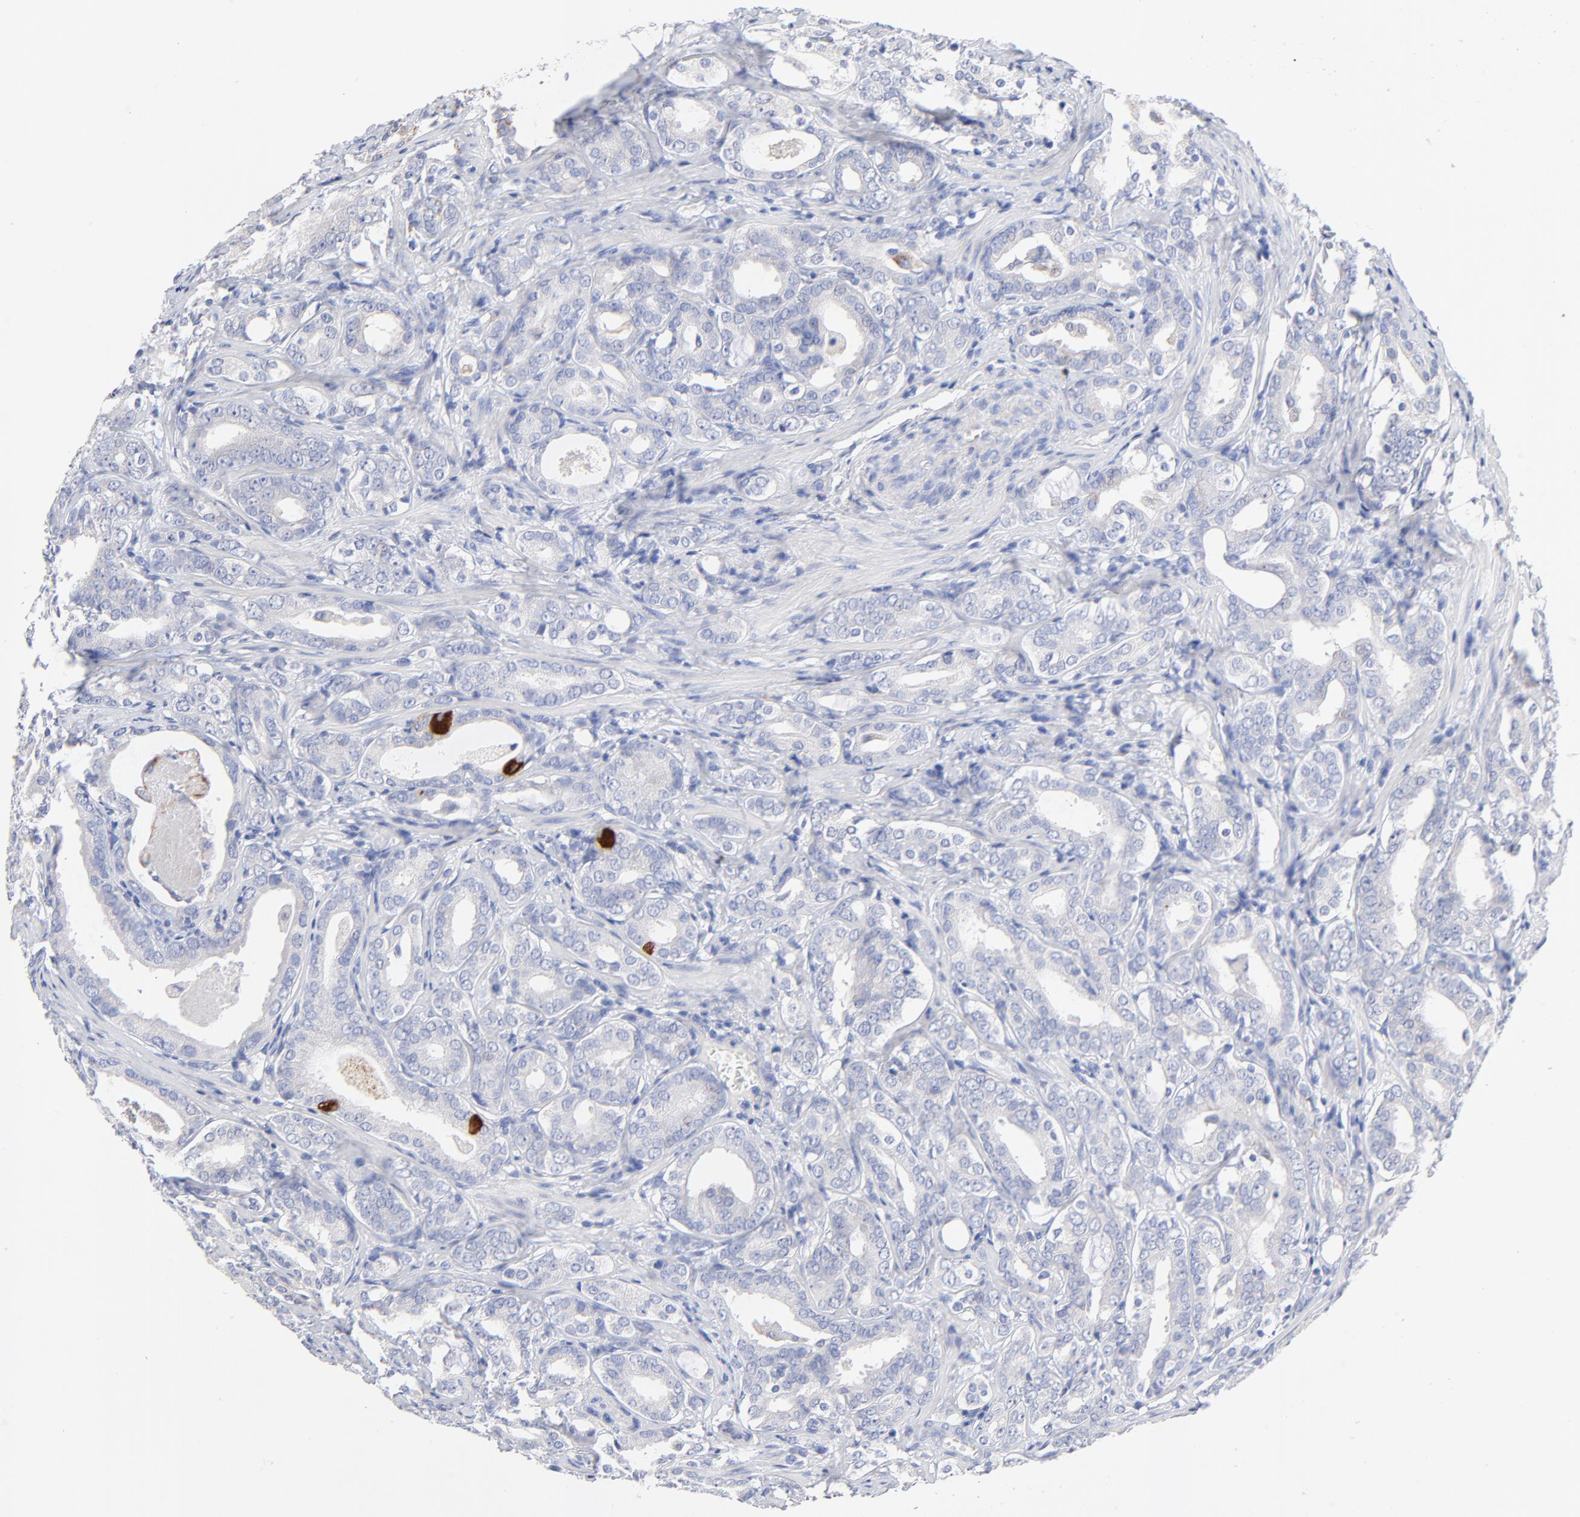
{"staining": {"intensity": "negative", "quantity": "none", "location": "none"}, "tissue": "prostate cancer", "cell_type": "Tumor cells", "image_type": "cancer", "snomed": [{"axis": "morphology", "description": "Adenocarcinoma, Low grade"}, {"axis": "topography", "description": "Prostate"}], "caption": "High power microscopy histopathology image of an immunohistochemistry (IHC) image of prostate cancer, revealing no significant positivity in tumor cells.", "gene": "FBXO10", "patient": {"sex": "male", "age": 59}}